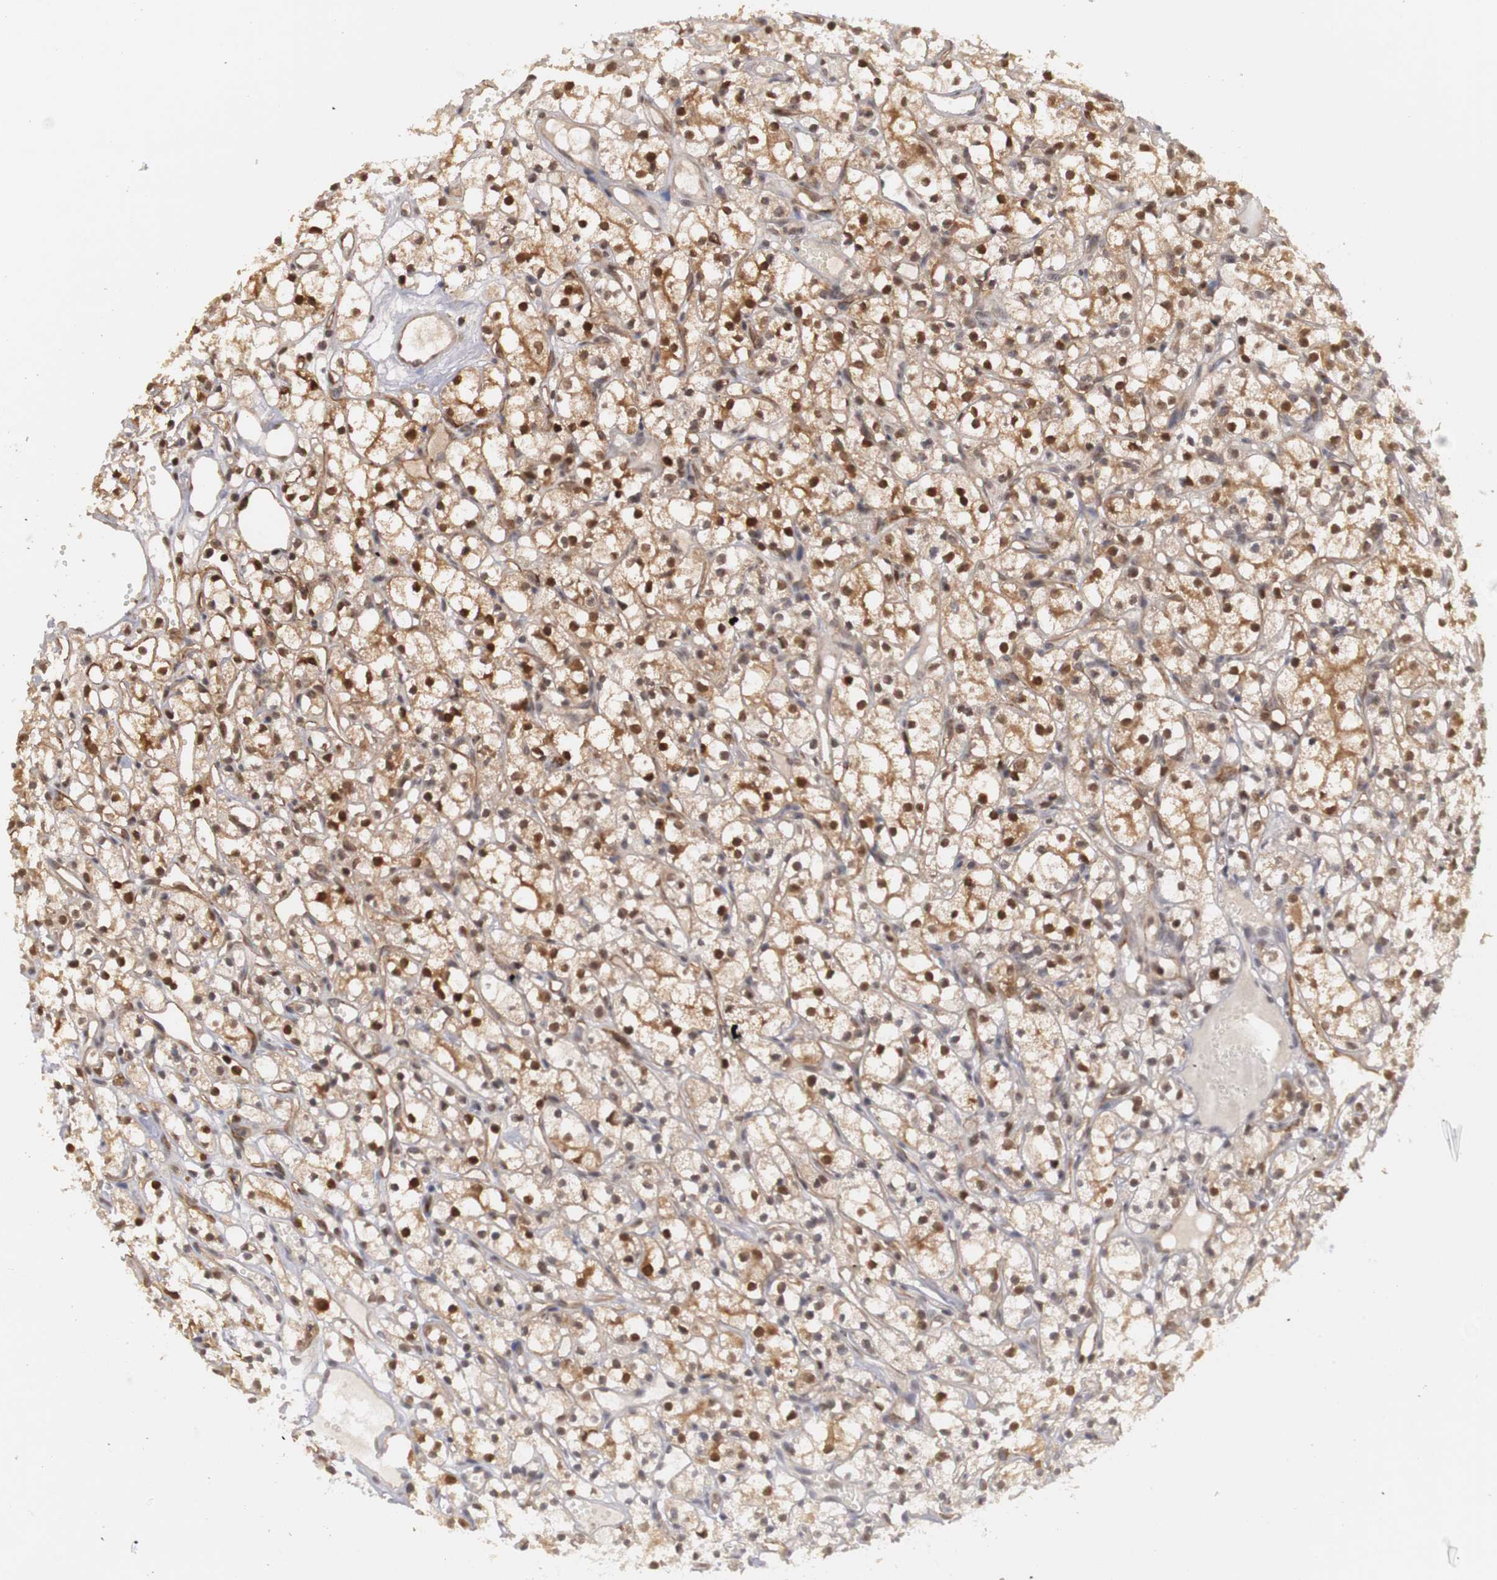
{"staining": {"intensity": "moderate", "quantity": "25%-75%", "location": "cytoplasmic/membranous,nuclear"}, "tissue": "renal cancer", "cell_type": "Tumor cells", "image_type": "cancer", "snomed": [{"axis": "morphology", "description": "Adenocarcinoma, NOS"}, {"axis": "topography", "description": "Kidney"}], "caption": "Immunohistochemical staining of adenocarcinoma (renal) reveals moderate cytoplasmic/membranous and nuclear protein staining in about 25%-75% of tumor cells. The staining was performed using DAB (3,3'-diaminobenzidine), with brown indicating positive protein expression. Nuclei are stained blue with hematoxylin.", "gene": "PLEKHA1", "patient": {"sex": "male", "age": 61}}